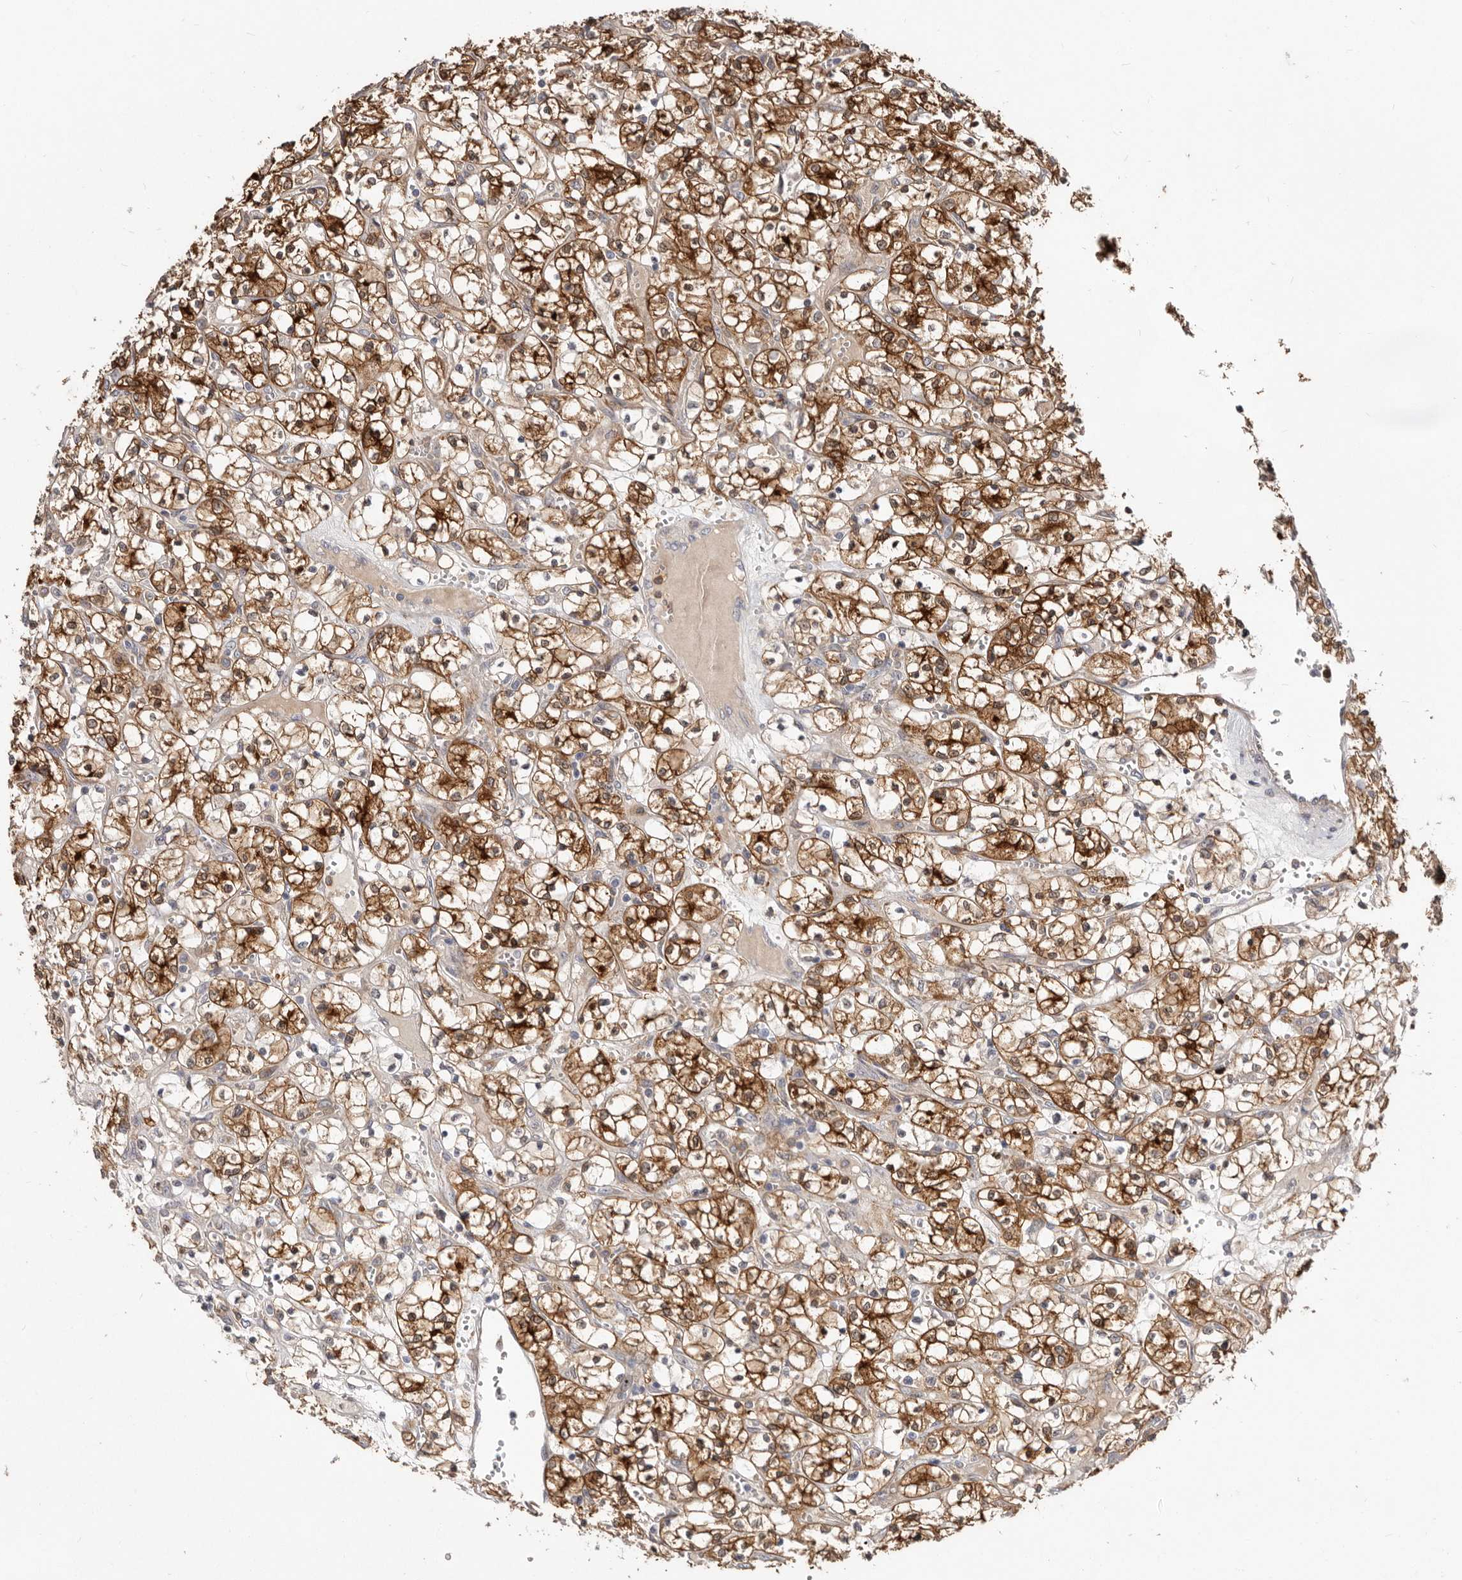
{"staining": {"intensity": "strong", "quantity": ">75%", "location": "cytoplasmic/membranous"}, "tissue": "renal cancer", "cell_type": "Tumor cells", "image_type": "cancer", "snomed": [{"axis": "morphology", "description": "Adenocarcinoma, NOS"}, {"axis": "topography", "description": "Kidney"}], "caption": "About >75% of tumor cells in human renal adenocarcinoma demonstrate strong cytoplasmic/membranous protein staining as visualized by brown immunohistochemical staining.", "gene": "TC2N", "patient": {"sex": "female", "age": 69}}